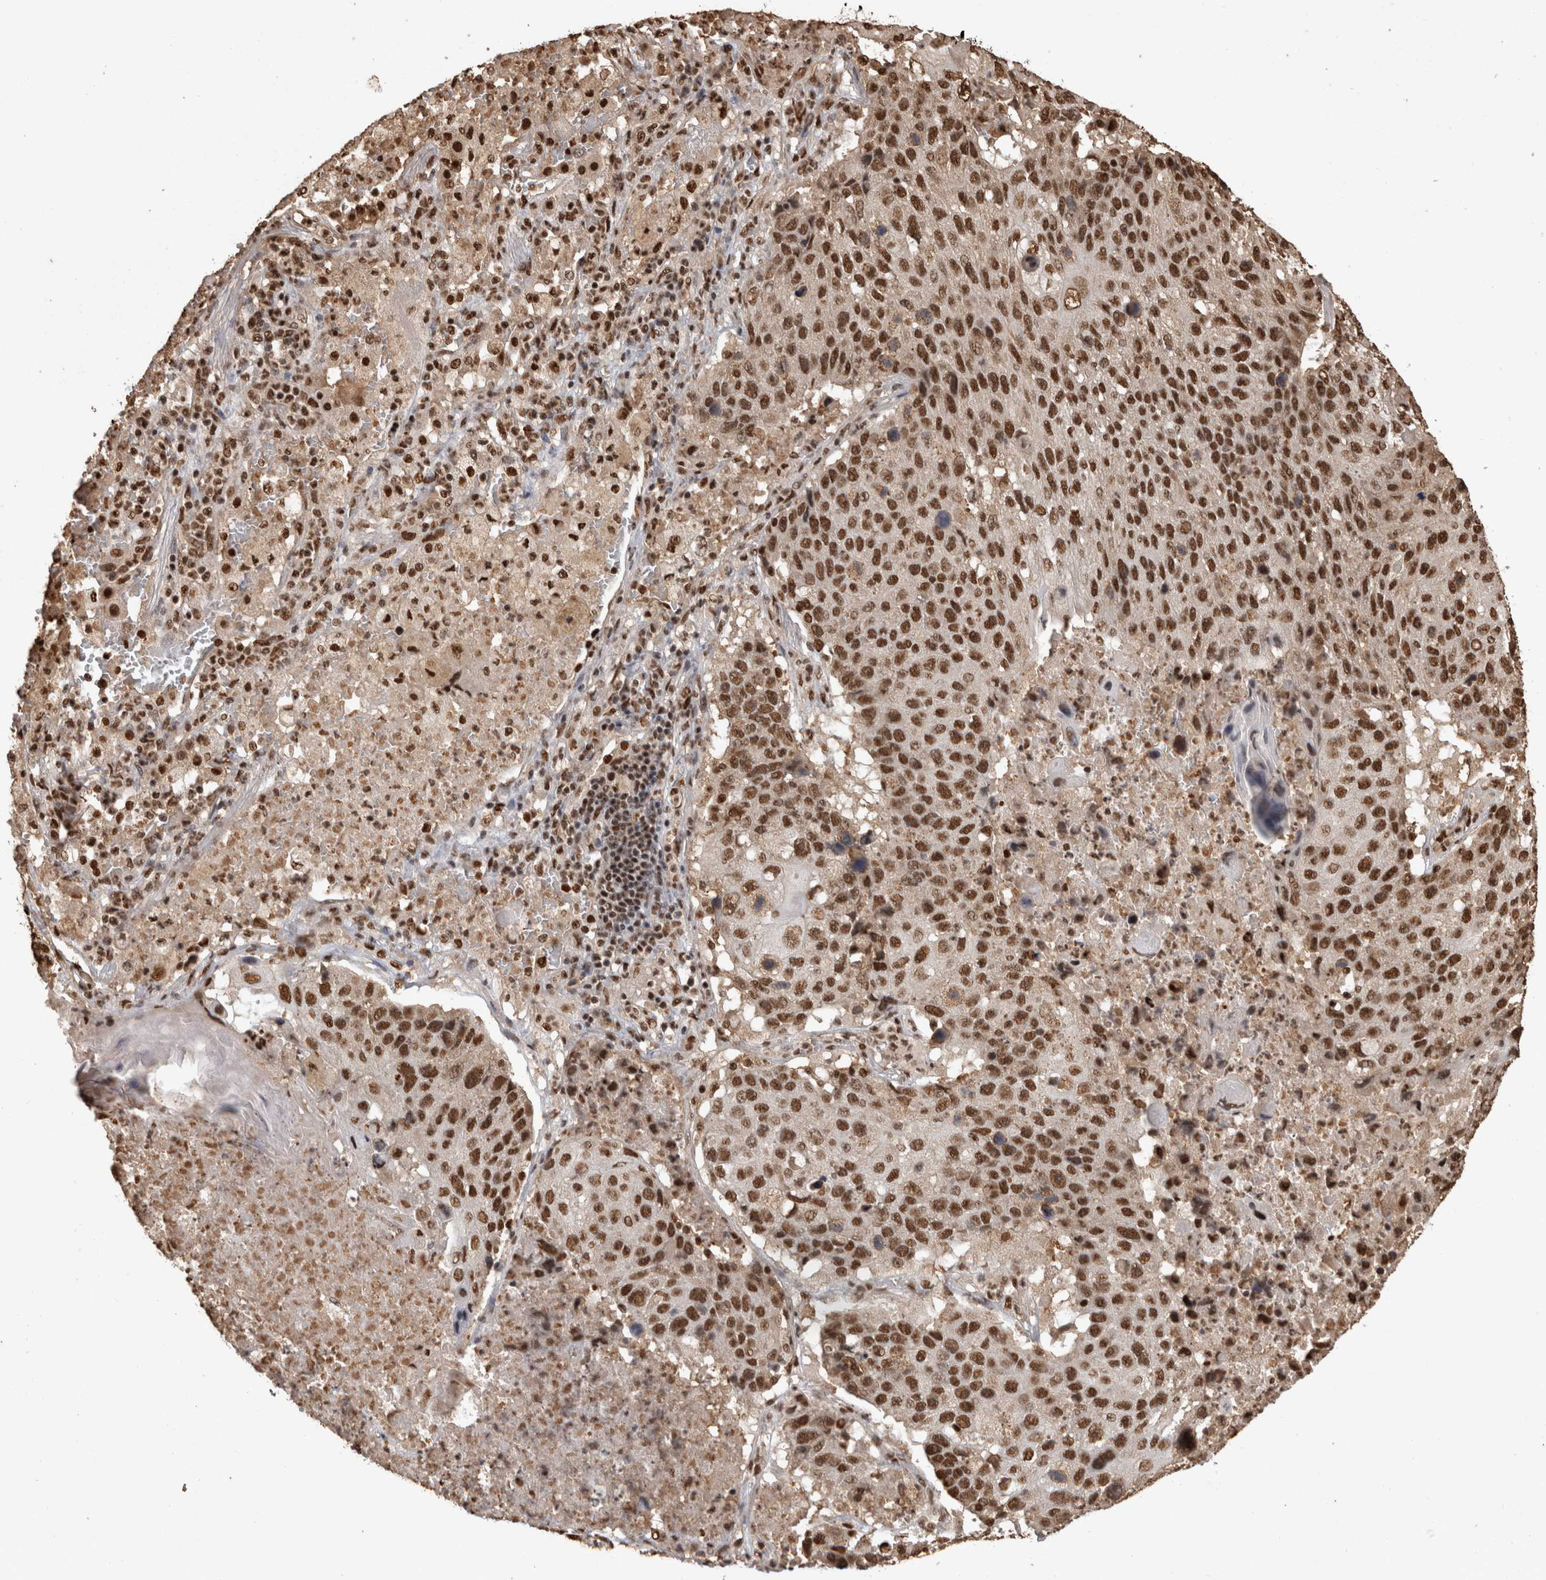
{"staining": {"intensity": "strong", "quantity": ">75%", "location": "nuclear"}, "tissue": "lung cancer", "cell_type": "Tumor cells", "image_type": "cancer", "snomed": [{"axis": "morphology", "description": "Squamous cell carcinoma, NOS"}, {"axis": "topography", "description": "Lung"}], "caption": "A photomicrograph of human lung cancer (squamous cell carcinoma) stained for a protein demonstrates strong nuclear brown staining in tumor cells.", "gene": "RAD50", "patient": {"sex": "male", "age": 61}}